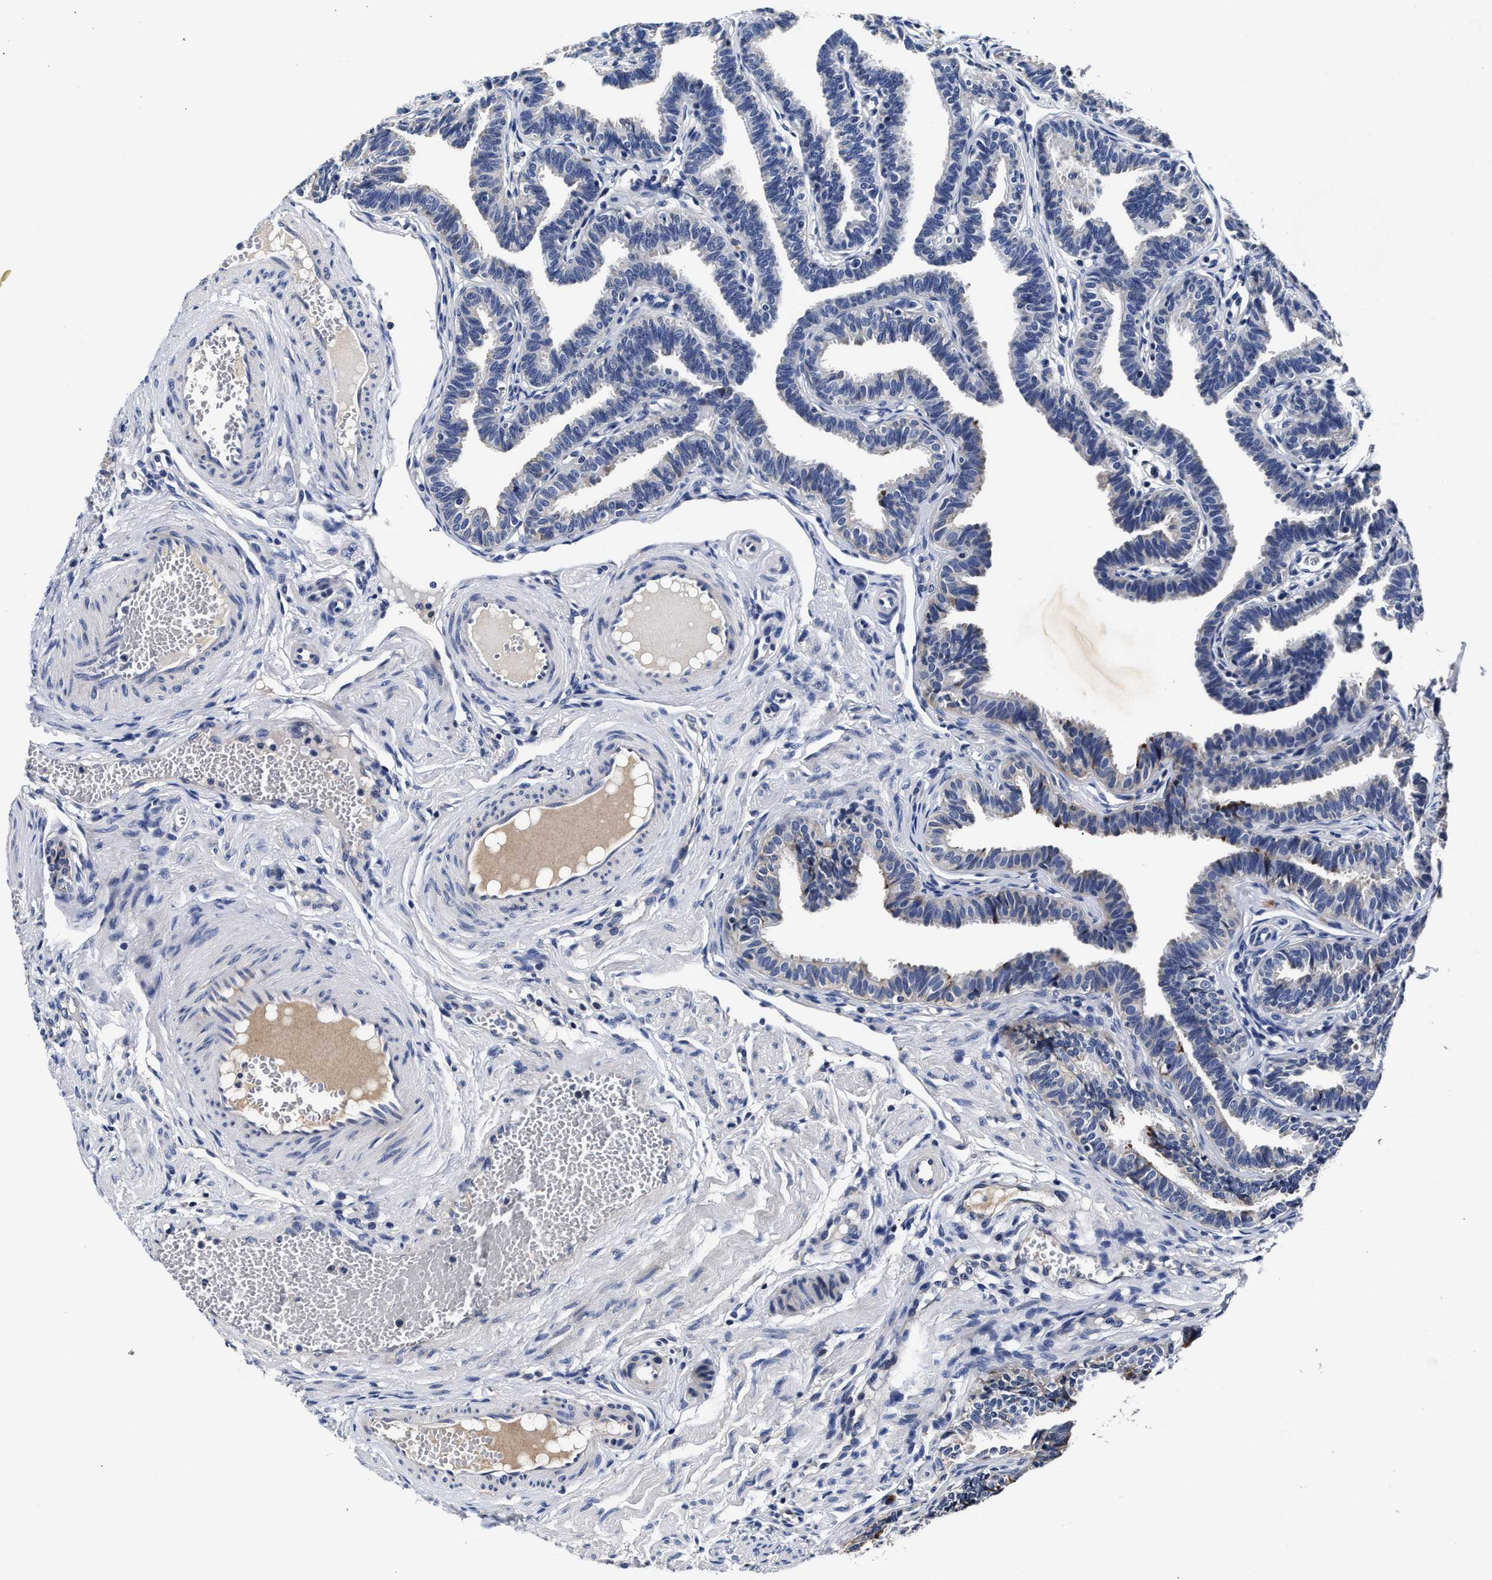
{"staining": {"intensity": "negative", "quantity": "none", "location": "none"}, "tissue": "fallopian tube", "cell_type": "Glandular cells", "image_type": "normal", "snomed": [{"axis": "morphology", "description": "Normal tissue, NOS"}, {"axis": "topography", "description": "Fallopian tube"}, {"axis": "topography", "description": "Ovary"}], "caption": "Immunohistochemistry image of benign fallopian tube: fallopian tube stained with DAB displays no significant protein staining in glandular cells.", "gene": "OLFML2A", "patient": {"sex": "female", "age": 23}}